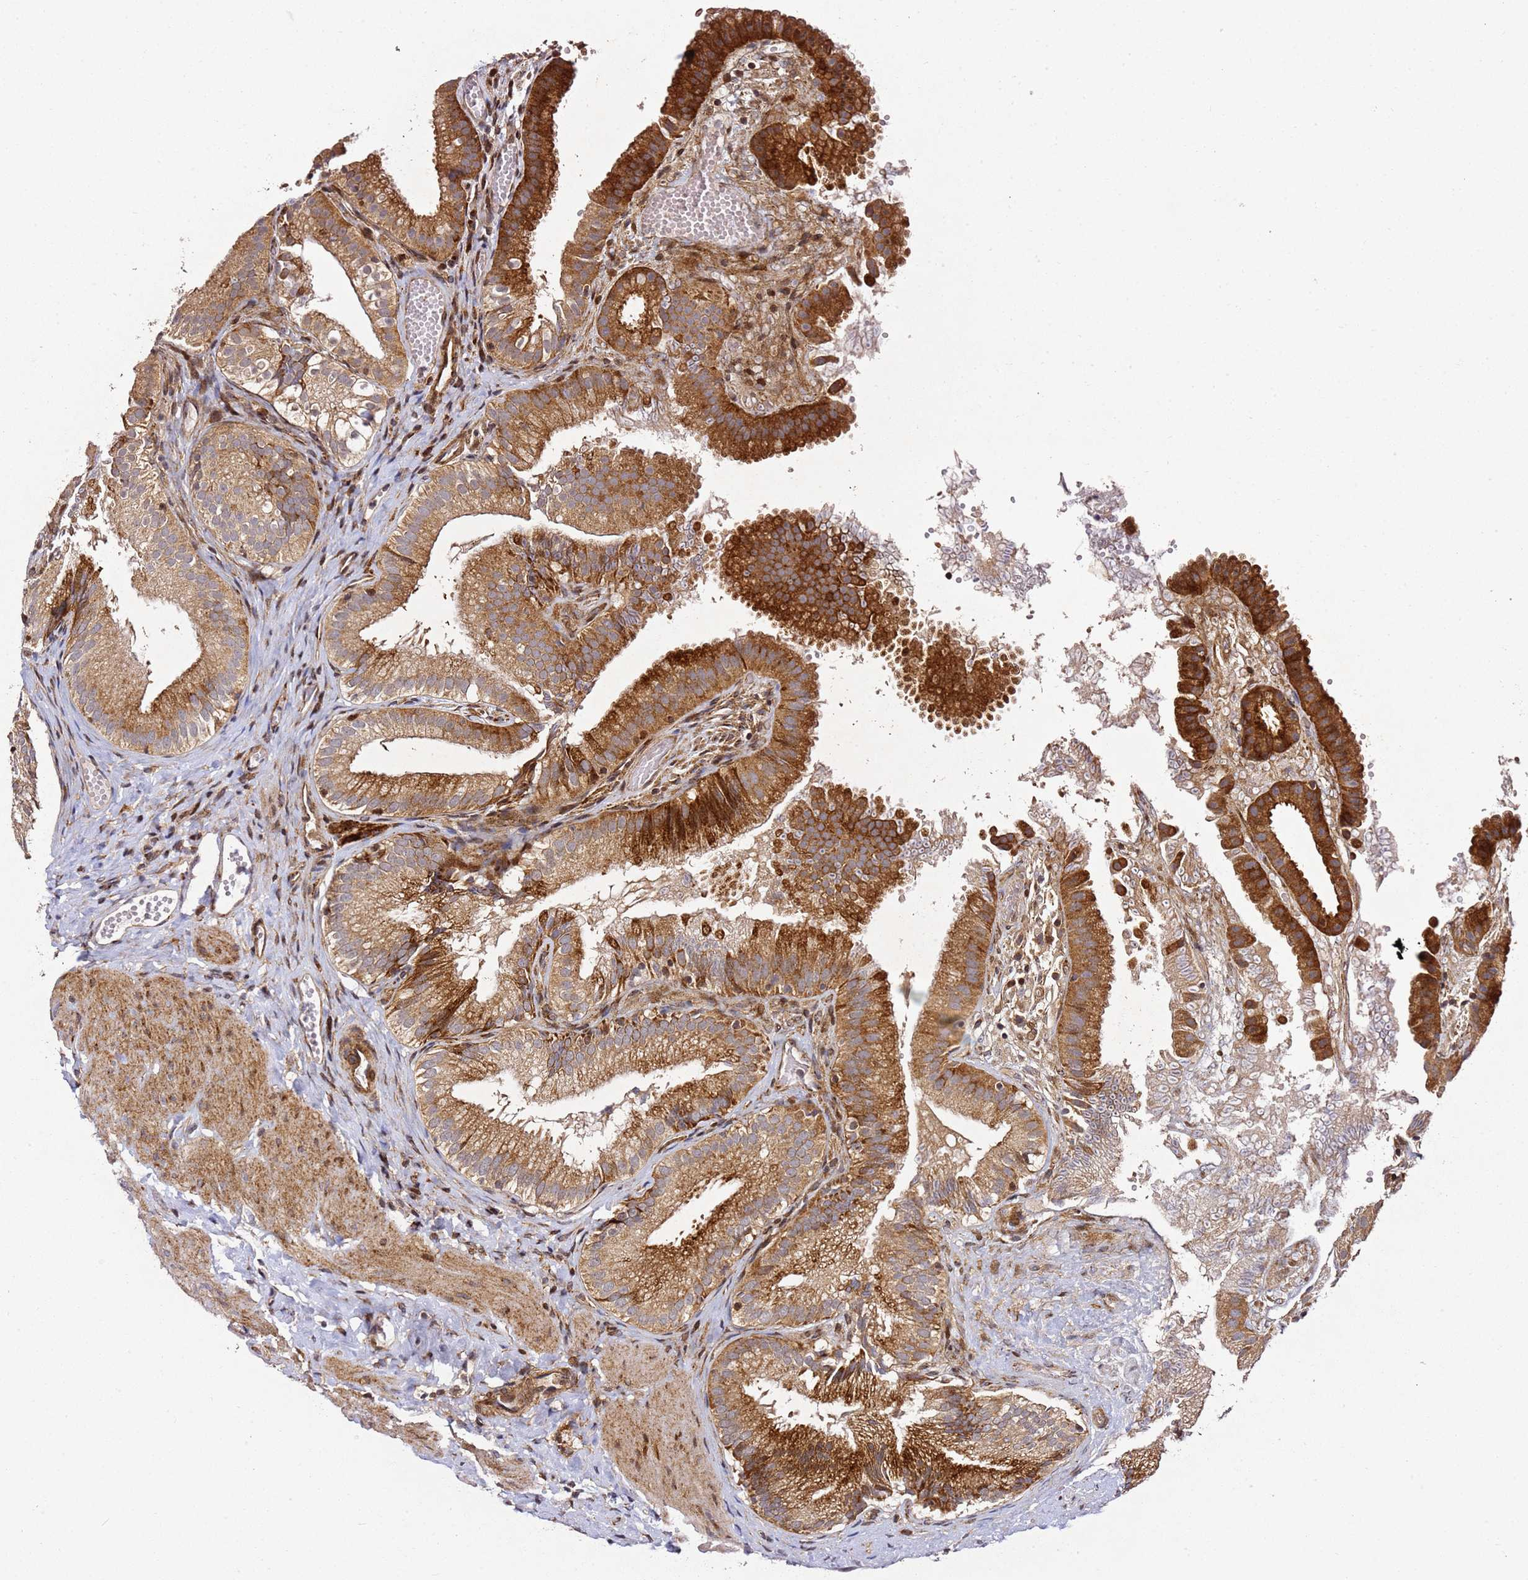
{"staining": {"intensity": "strong", "quantity": ">75%", "location": "cytoplasmic/membranous"}, "tissue": "gallbladder", "cell_type": "Glandular cells", "image_type": "normal", "snomed": [{"axis": "morphology", "description": "Normal tissue, NOS"}, {"axis": "topography", "description": "Gallbladder"}], "caption": "This photomicrograph displays unremarkable gallbladder stained with IHC to label a protein in brown. The cytoplasmic/membranous of glandular cells show strong positivity for the protein. Nuclei are counter-stained blue.", "gene": "ZNF296", "patient": {"sex": "female", "age": 30}}